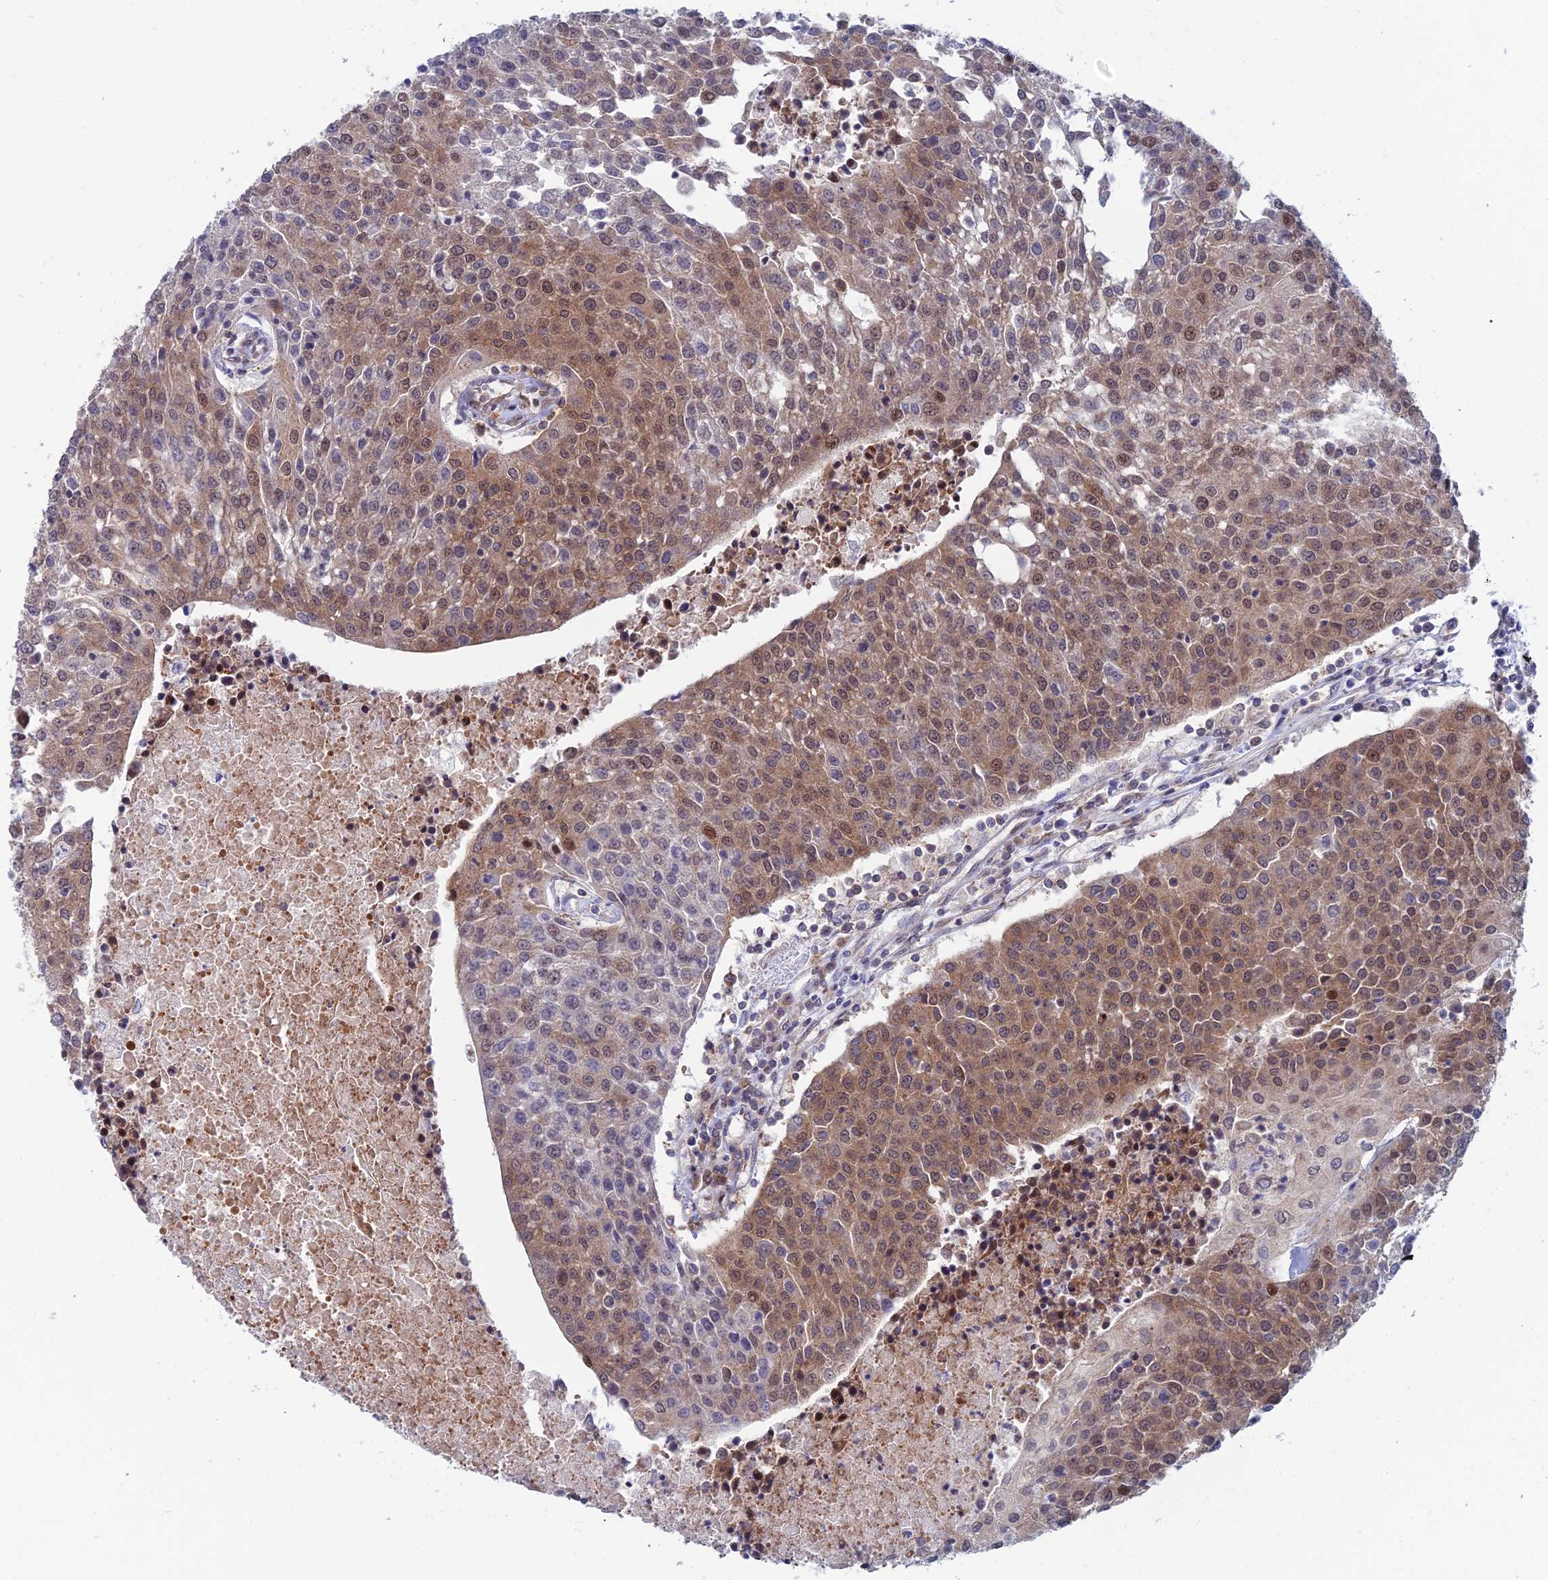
{"staining": {"intensity": "moderate", "quantity": ">75%", "location": "cytoplasmic/membranous,nuclear"}, "tissue": "urothelial cancer", "cell_type": "Tumor cells", "image_type": "cancer", "snomed": [{"axis": "morphology", "description": "Urothelial carcinoma, High grade"}, {"axis": "topography", "description": "Urinary bladder"}], "caption": "Human urothelial cancer stained with a brown dye reveals moderate cytoplasmic/membranous and nuclear positive positivity in approximately >75% of tumor cells.", "gene": "IGBP1", "patient": {"sex": "female", "age": 85}}